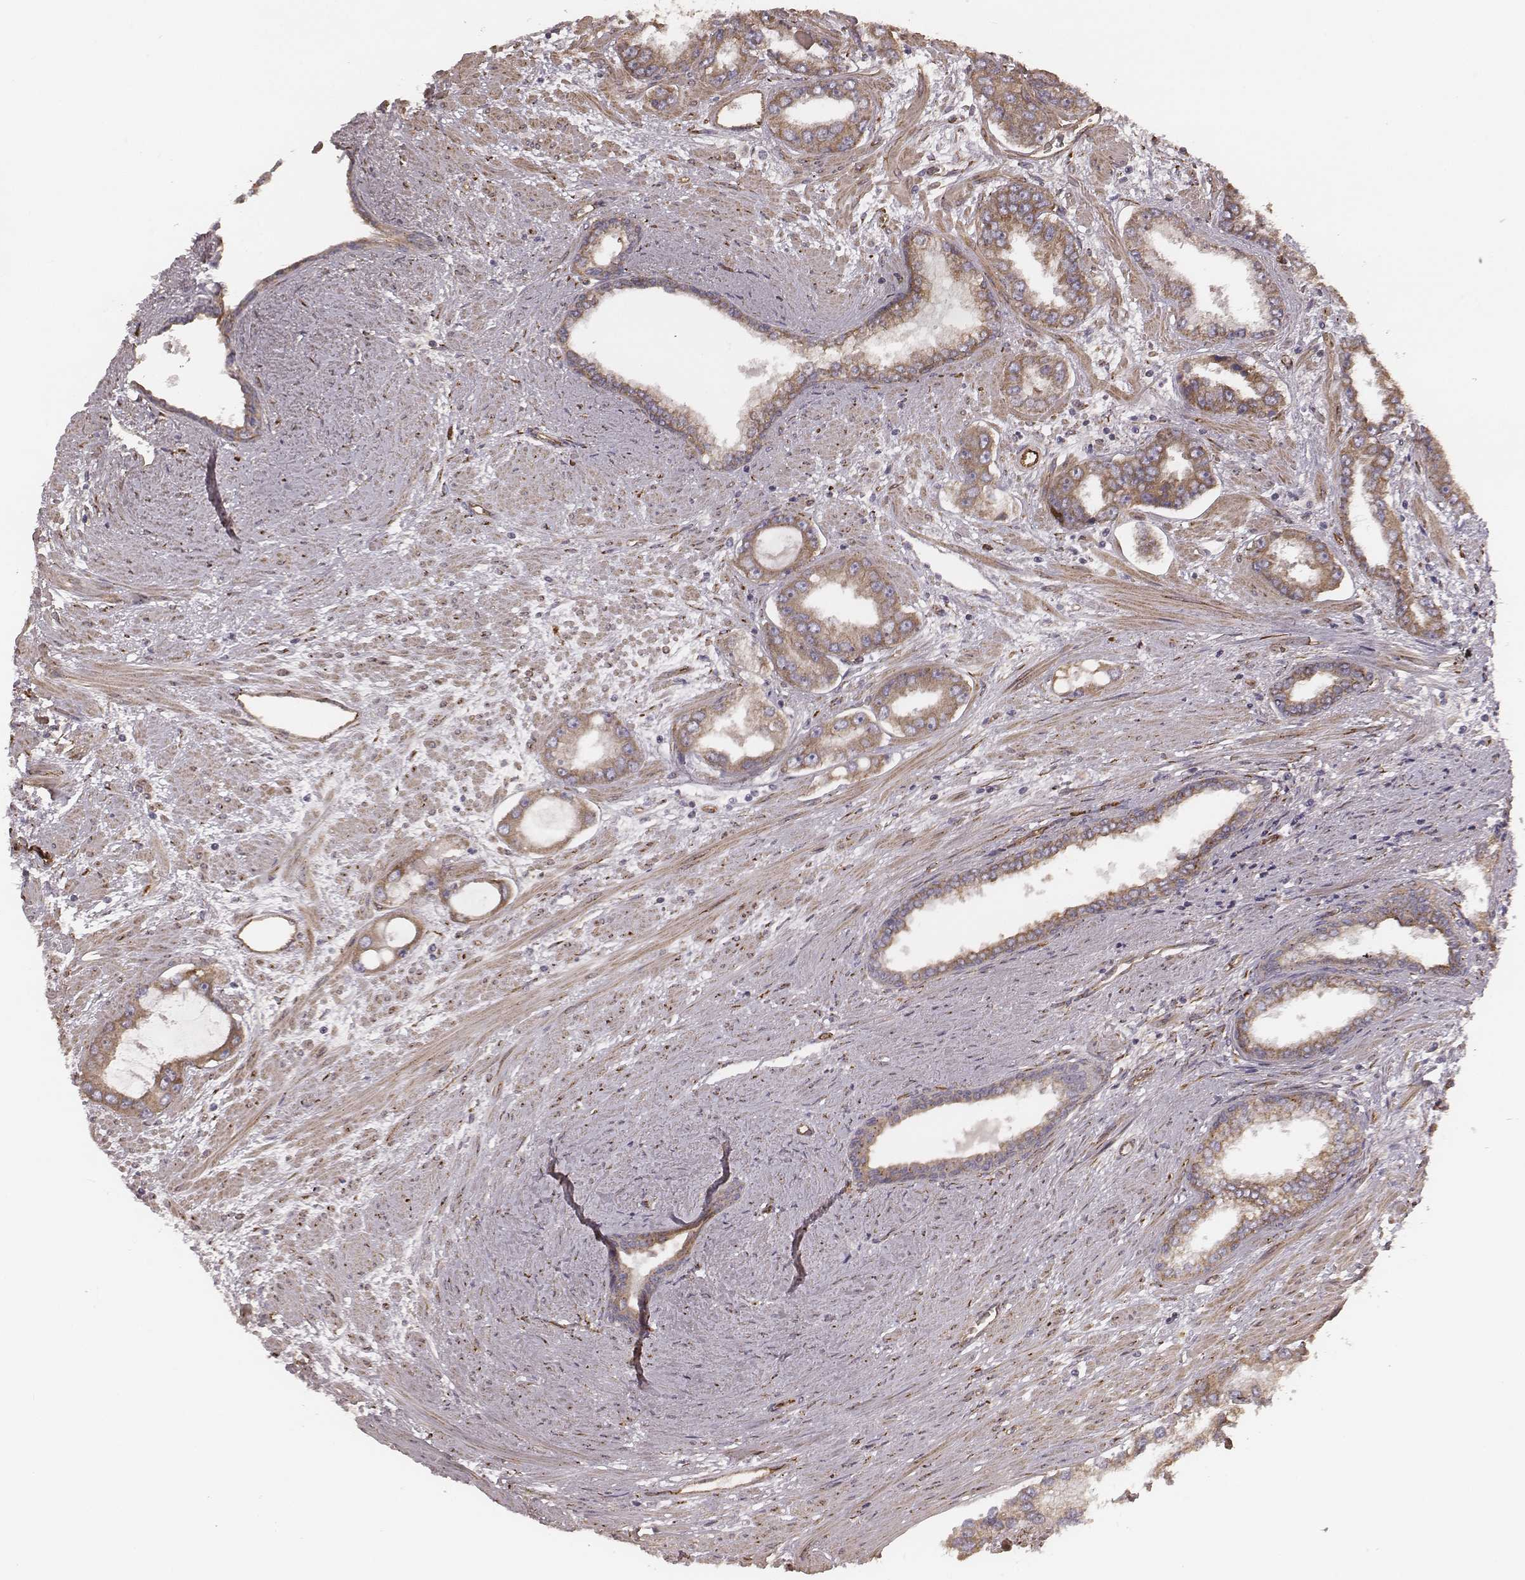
{"staining": {"intensity": "moderate", "quantity": ">75%", "location": "cytoplasmic/membranous"}, "tissue": "prostate cancer", "cell_type": "Tumor cells", "image_type": "cancer", "snomed": [{"axis": "morphology", "description": "Adenocarcinoma, Low grade"}, {"axis": "topography", "description": "Prostate"}], "caption": "Low-grade adenocarcinoma (prostate) was stained to show a protein in brown. There is medium levels of moderate cytoplasmic/membranous staining in approximately >75% of tumor cells.", "gene": "PALMD", "patient": {"sex": "male", "age": 60}}